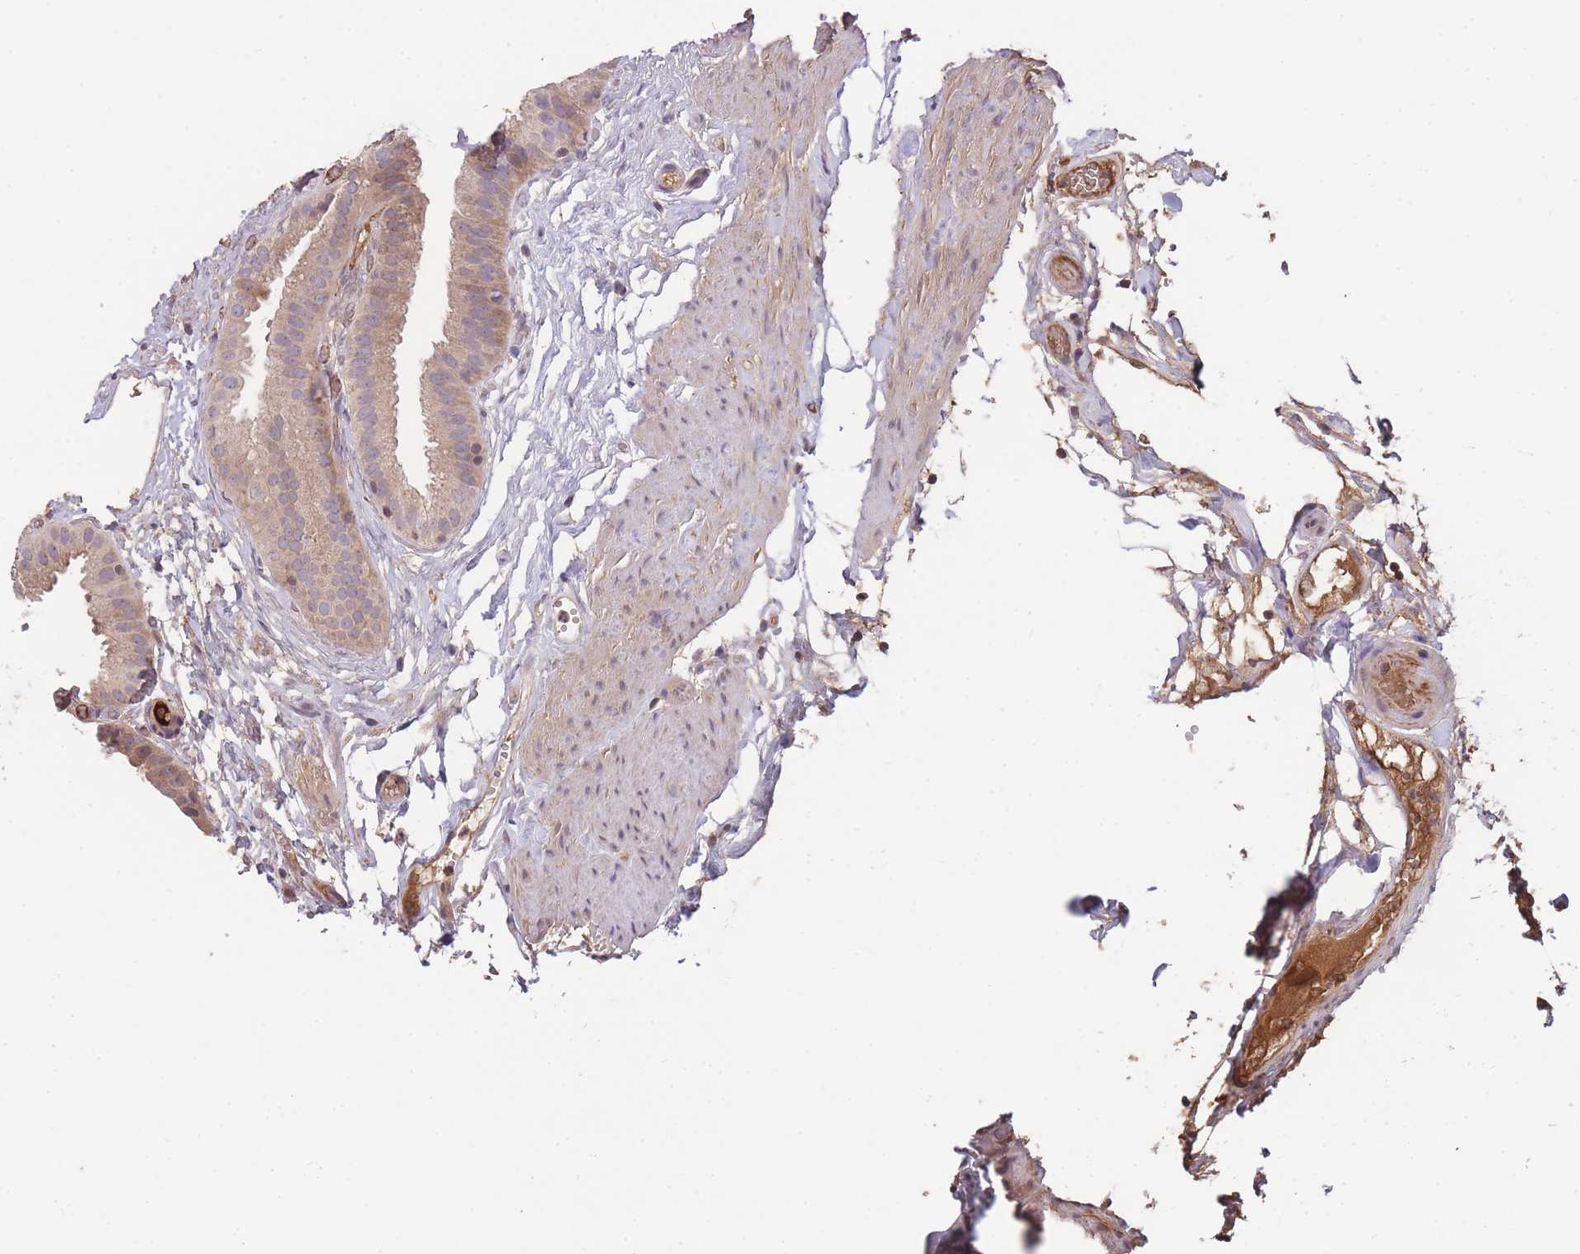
{"staining": {"intensity": "weak", "quantity": ">75%", "location": "cytoplasmic/membranous"}, "tissue": "gallbladder", "cell_type": "Glandular cells", "image_type": "normal", "snomed": [{"axis": "morphology", "description": "Normal tissue, NOS"}, {"axis": "topography", "description": "Gallbladder"}], "caption": "Protein staining by immunohistochemistry exhibits weak cytoplasmic/membranous positivity in about >75% of glandular cells in benign gallbladder. (DAB = brown stain, brightfield microscopy at high magnification).", "gene": "RALGDS", "patient": {"sex": "female", "age": 61}}